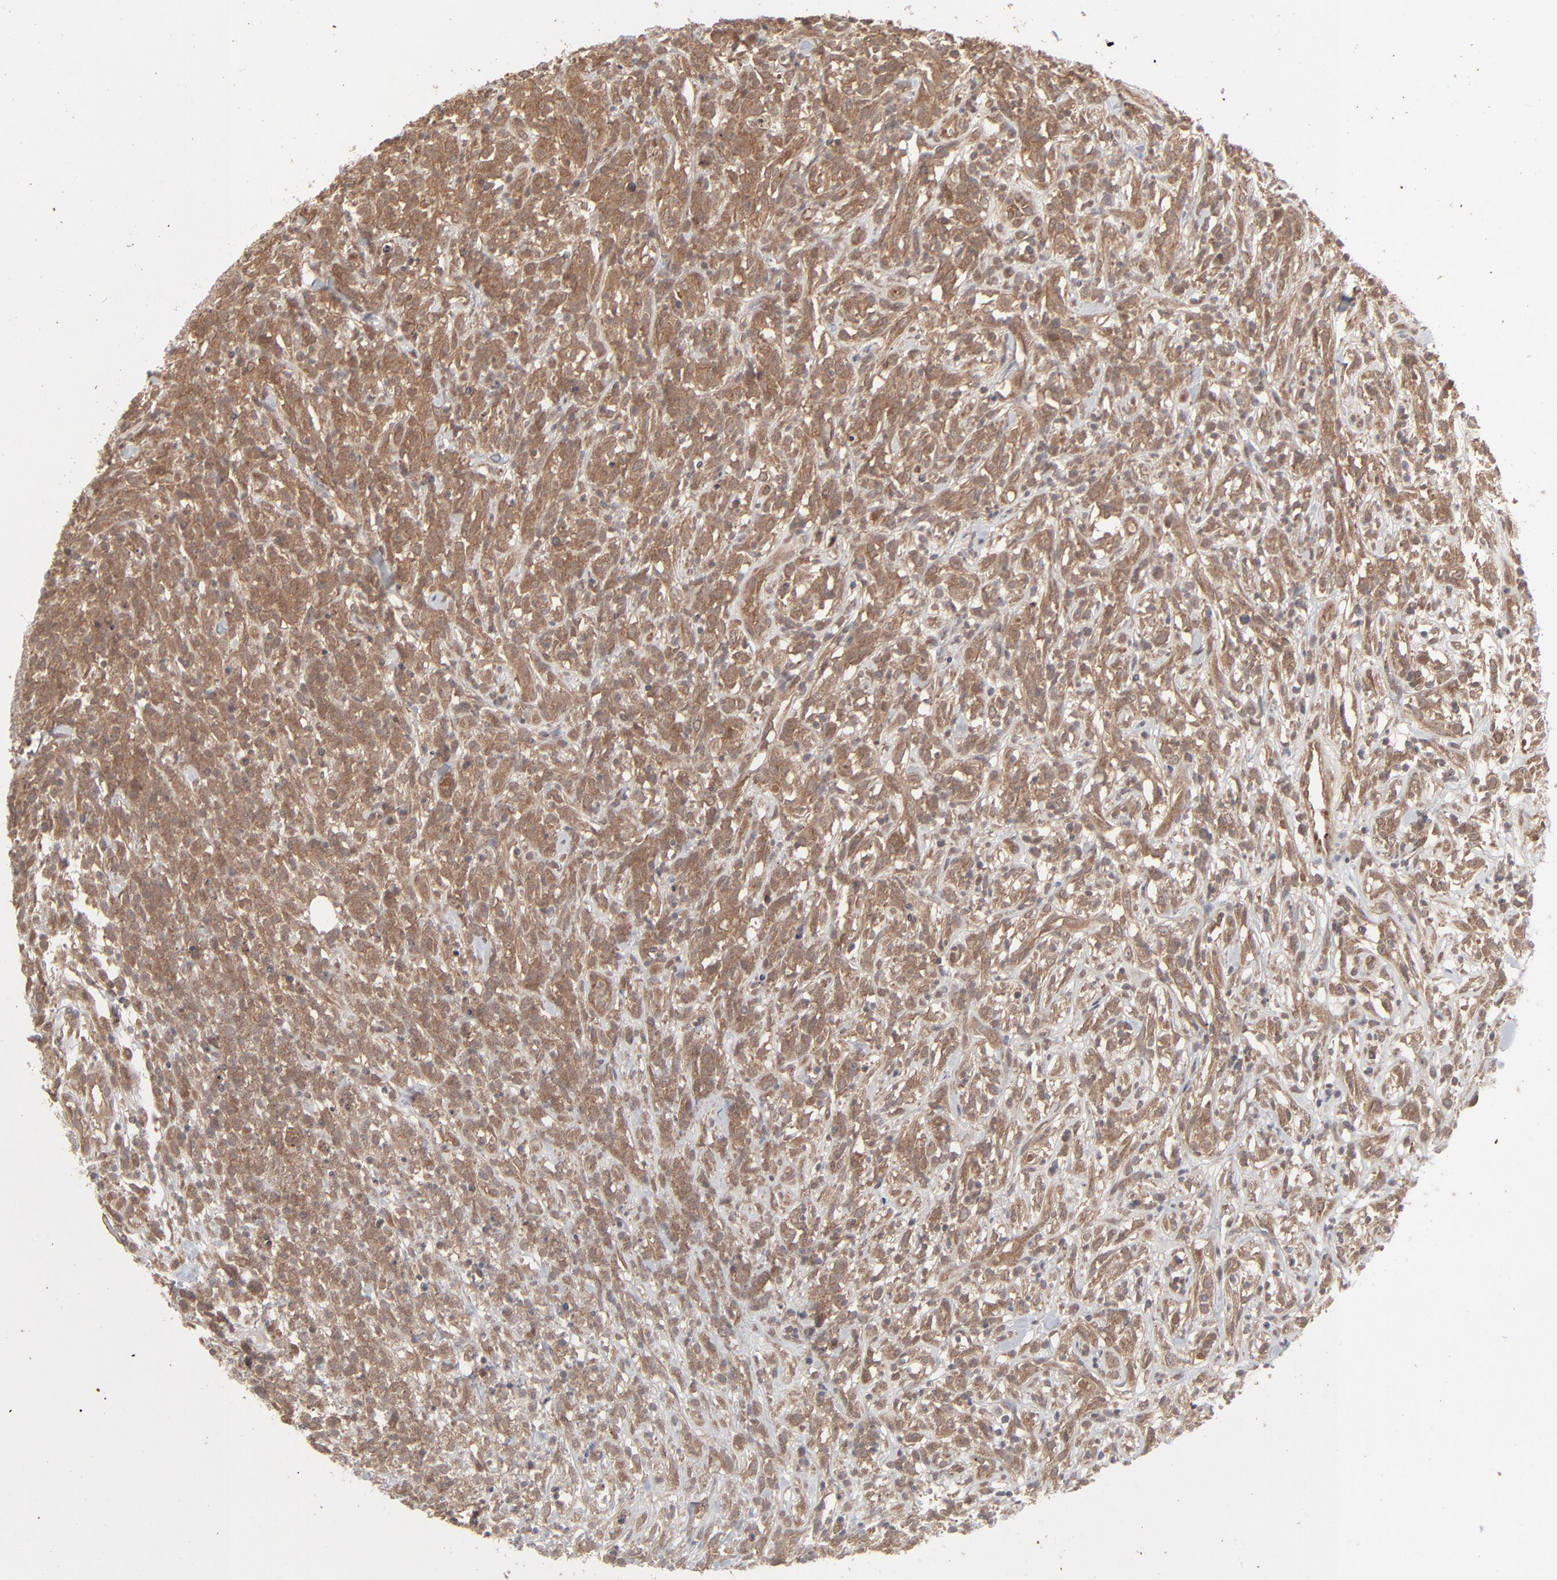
{"staining": {"intensity": "moderate", "quantity": ">75%", "location": "cytoplasmic/membranous"}, "tissue": "lymphoma", "cell_type": "Tumor cells", "image_type": "cancer", "snomed": [{"axis": "morphology", "description": "Malignant lymphoma, non-Hodgkin's type, High grade"}, {"axis": "topography", "description": "Lymph node"}], "caption": "Lymphoma tissue exhibits moderate cytoplasmic/membranous staining in about >75% of tumor cells, visualized by immunohistochemistry.", "gene": "SCFD1", "patient": {"sex": "female", "age": 73}}